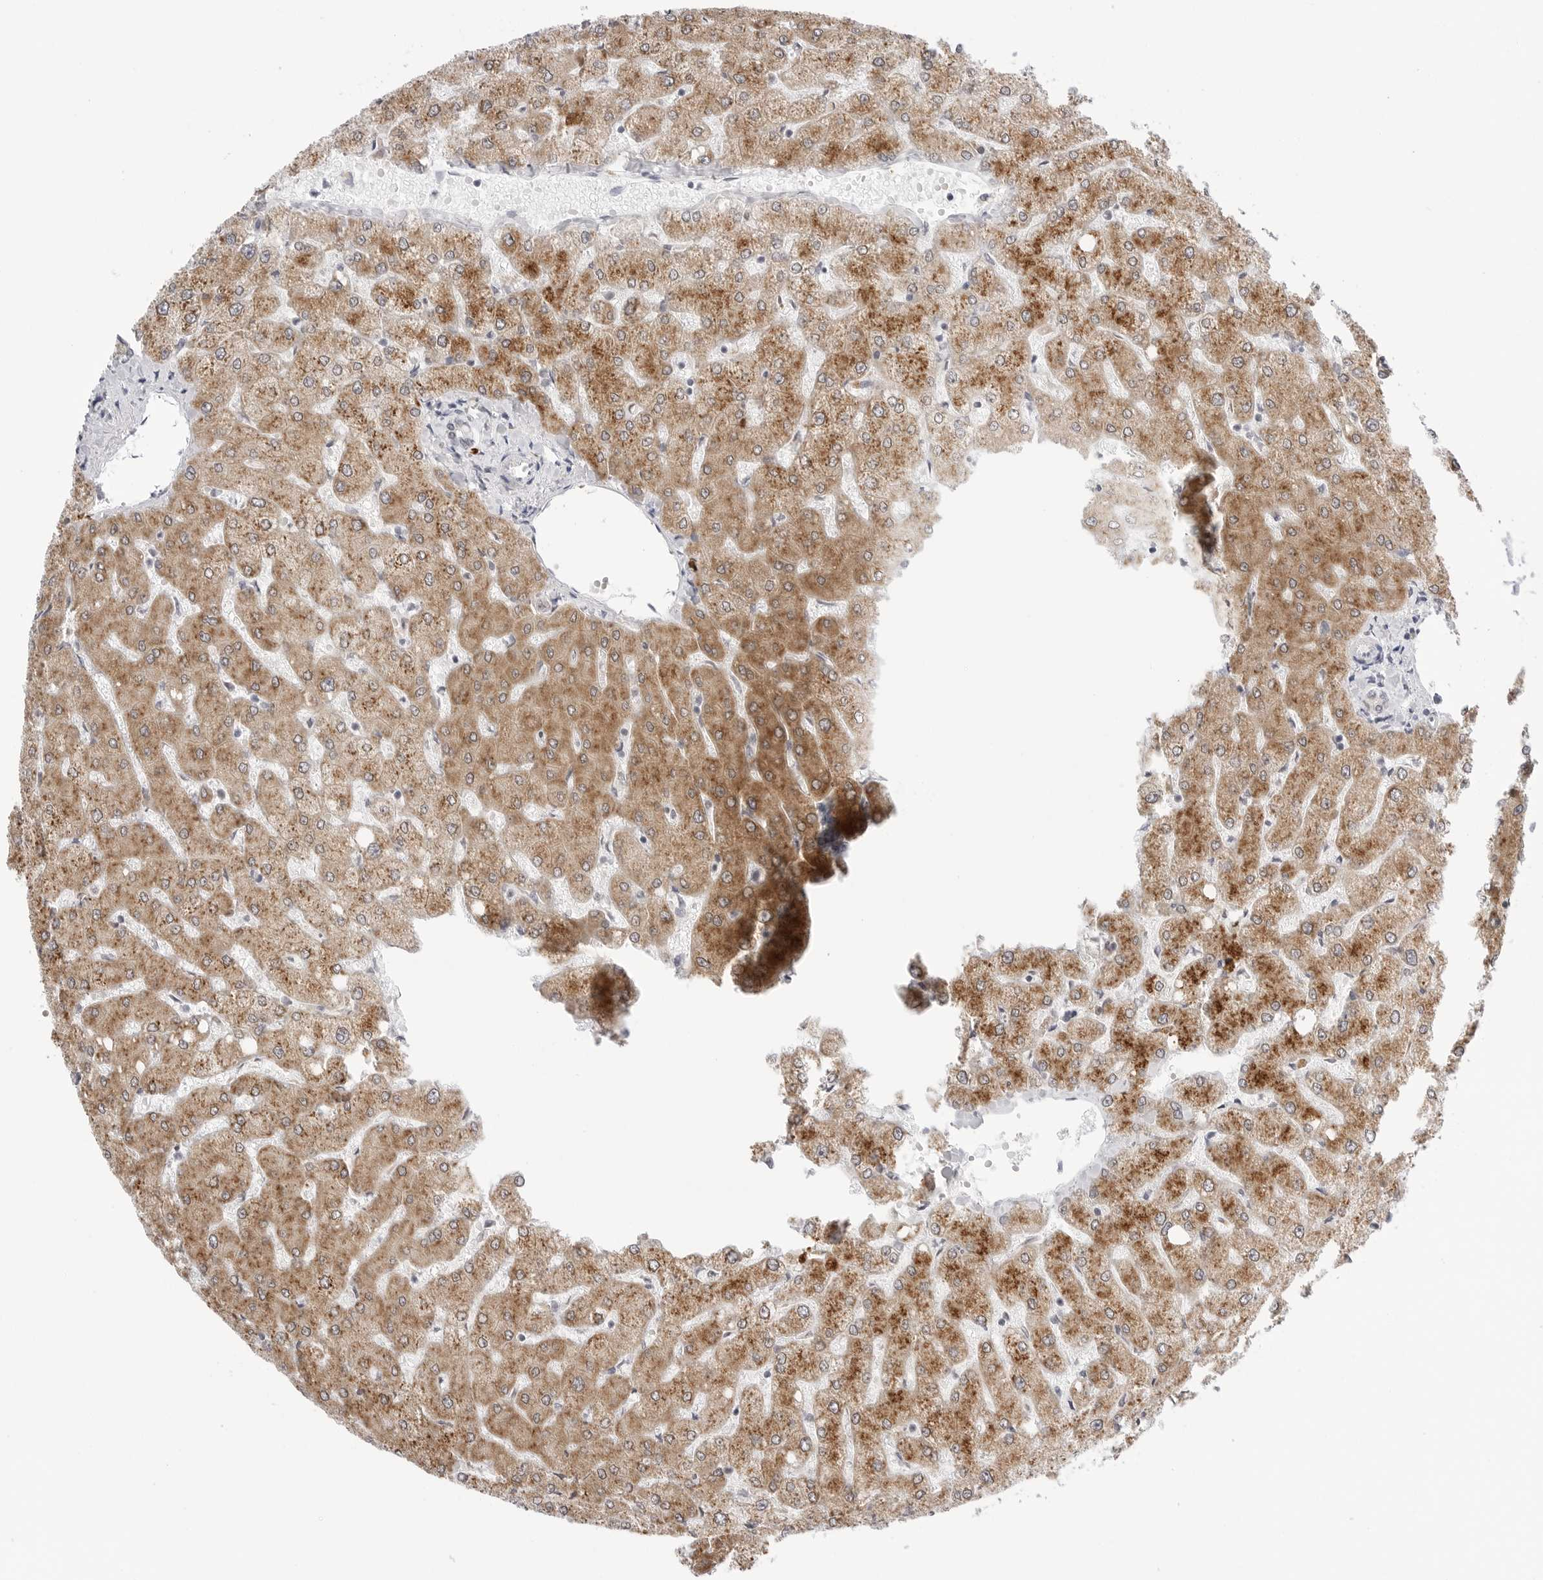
{"staining": {"intensity": "negative", "quantity": "none", "location": "none"}, "tissue": "liver", "cell_type": "Cholangiocytes", "image_type": "normal", "snomed": [{"axis": "morphology", "description": "Normal tissue, NOS"}, {"axis": "topography", "description": "Liver"}], "caption": "This is an immunohistochemistry photomicrograph of unremarkable liver. There is no staining in cholangiocytes.", "gene": "RPN1", "patient": {"sex": "female", "age": 54}}